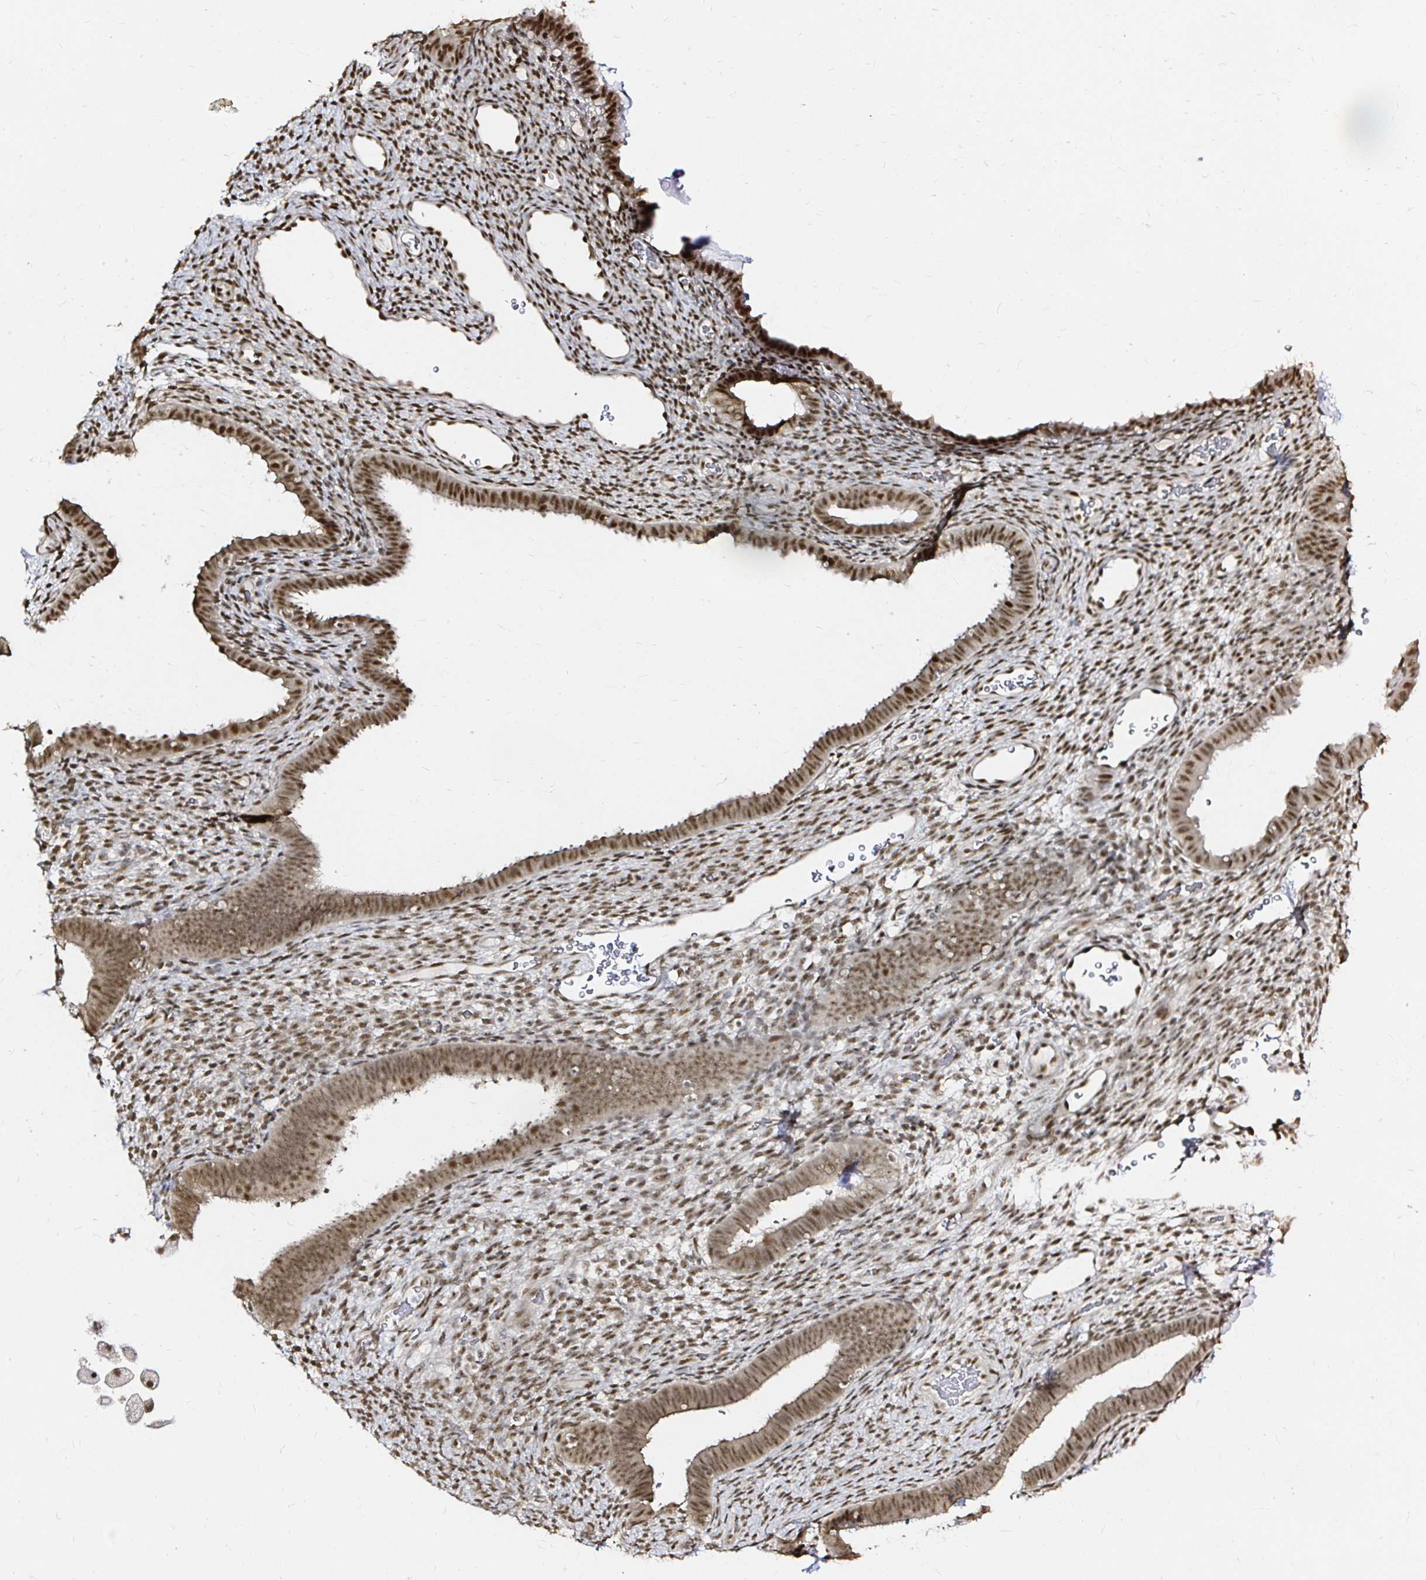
{"staining": {"intensity": "moderate", "quantity": "25%-75%", "location": "nuclear"}, "tissue": "endometrium", "cell_type": "Cells in endometrial stroma", "image_type": "normal", "snomed": [{"axis": "morphology", "description": "Normal tissue, NOS"}, {"axis": "topography", "description": "Endometrium"}], "caption": "This micrograph reveals unremarkable endometrium stained with immunohistochemistry to label a protein in brown. The nuclear of cells in endometrial stroma show moderate positivity for the protein. Nuclei are counter-stained blue.", "gene": "SNRPC", "patient": {"sex": "female", "age": 34}}